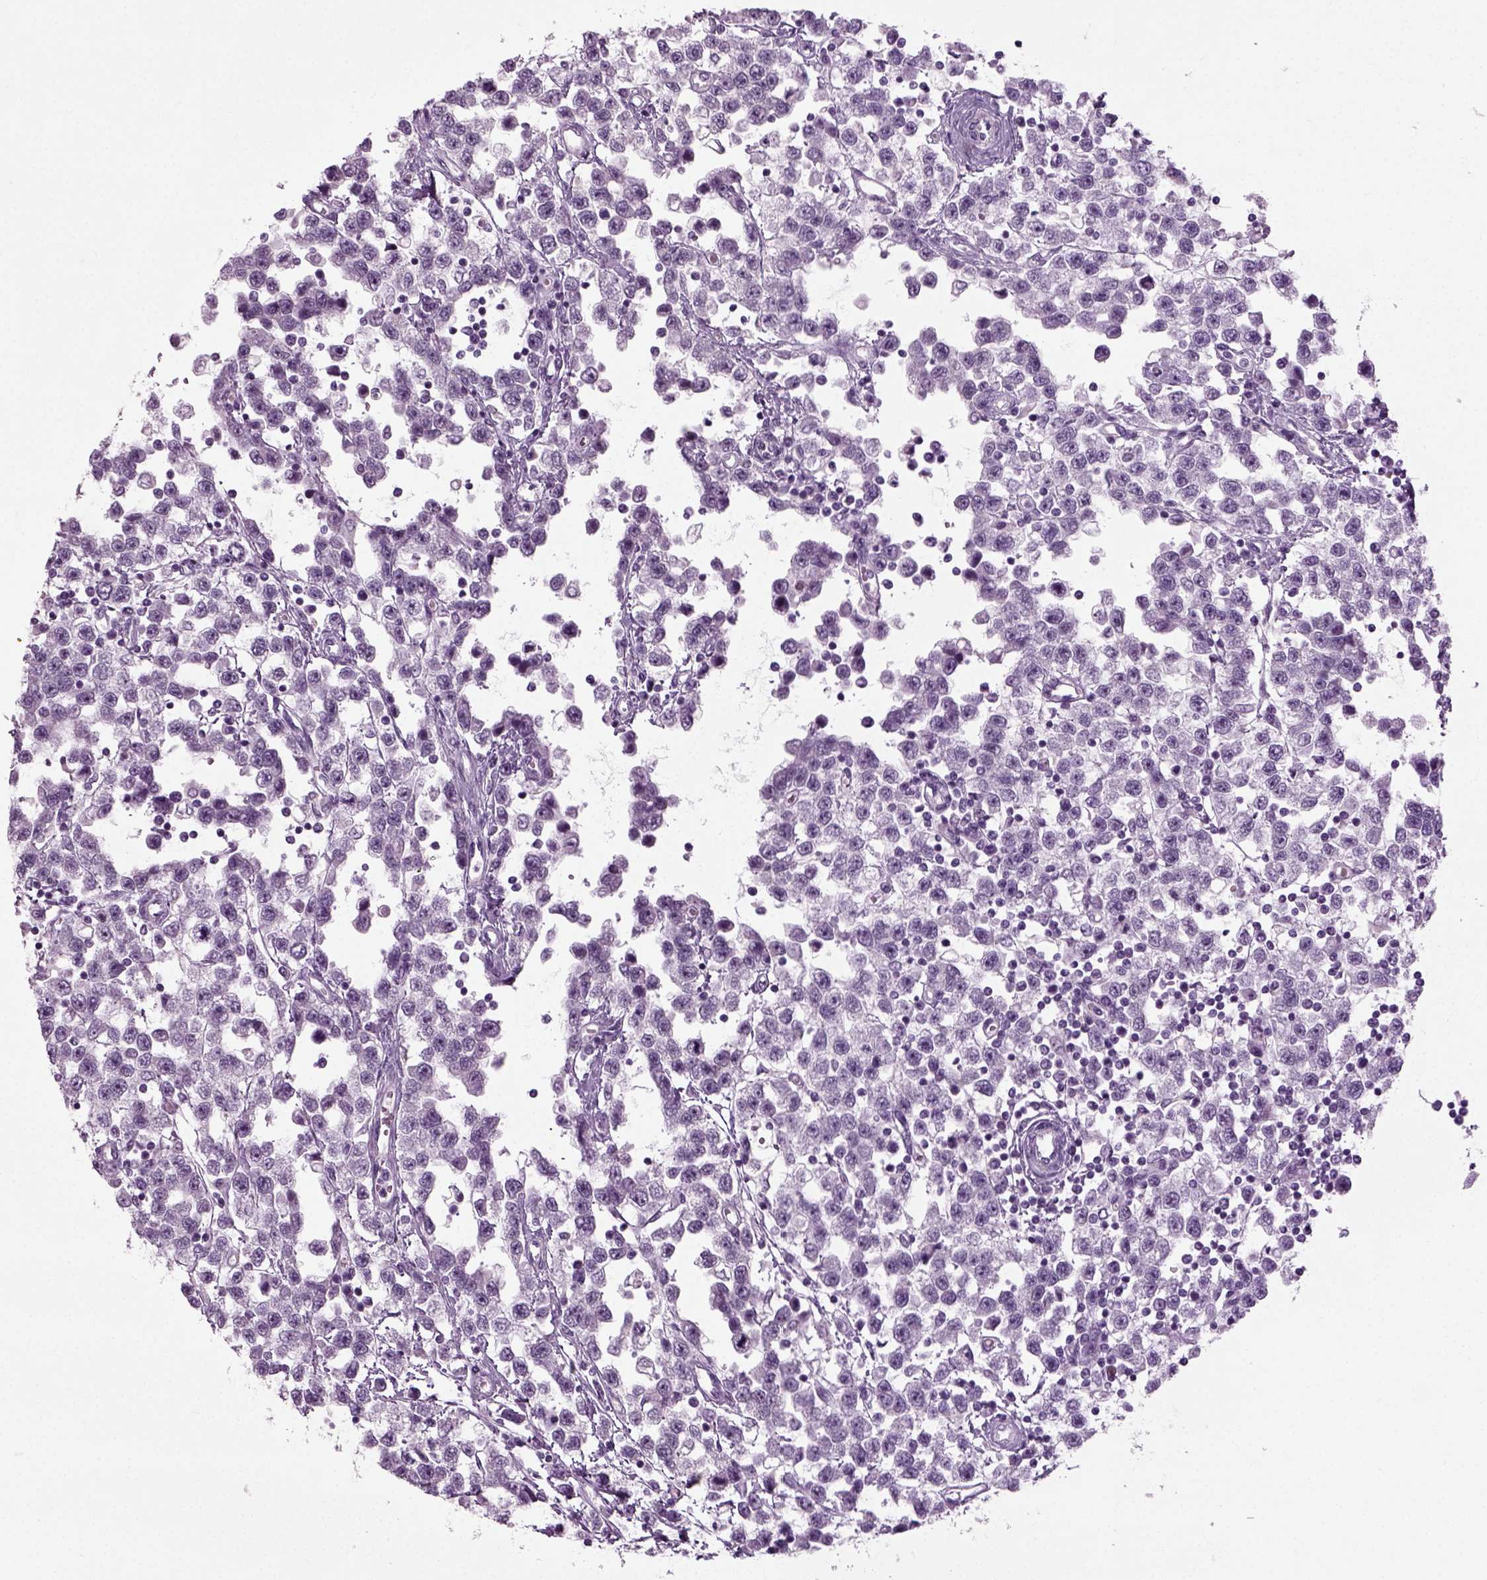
{"staining": {"intensity": "negative", "quantity": "none", "location": "none"}, "tissue": "testis cancer", "cell_type": "Tumor cells", "image_type": "cancer", "snomed": [{"axis": "morphology", "description": "Seminoma, NOS"}, {"axis": "topography", "description": "Testis"}], "caption": "Immunohistochemistry (IHC) photomicrograph of testis seminoma stained for a protein (brown), which reveals no positivity in tumor cells.", "gene": "ZC2HC1C", "patient": {"sex": "male", "age": 34}}